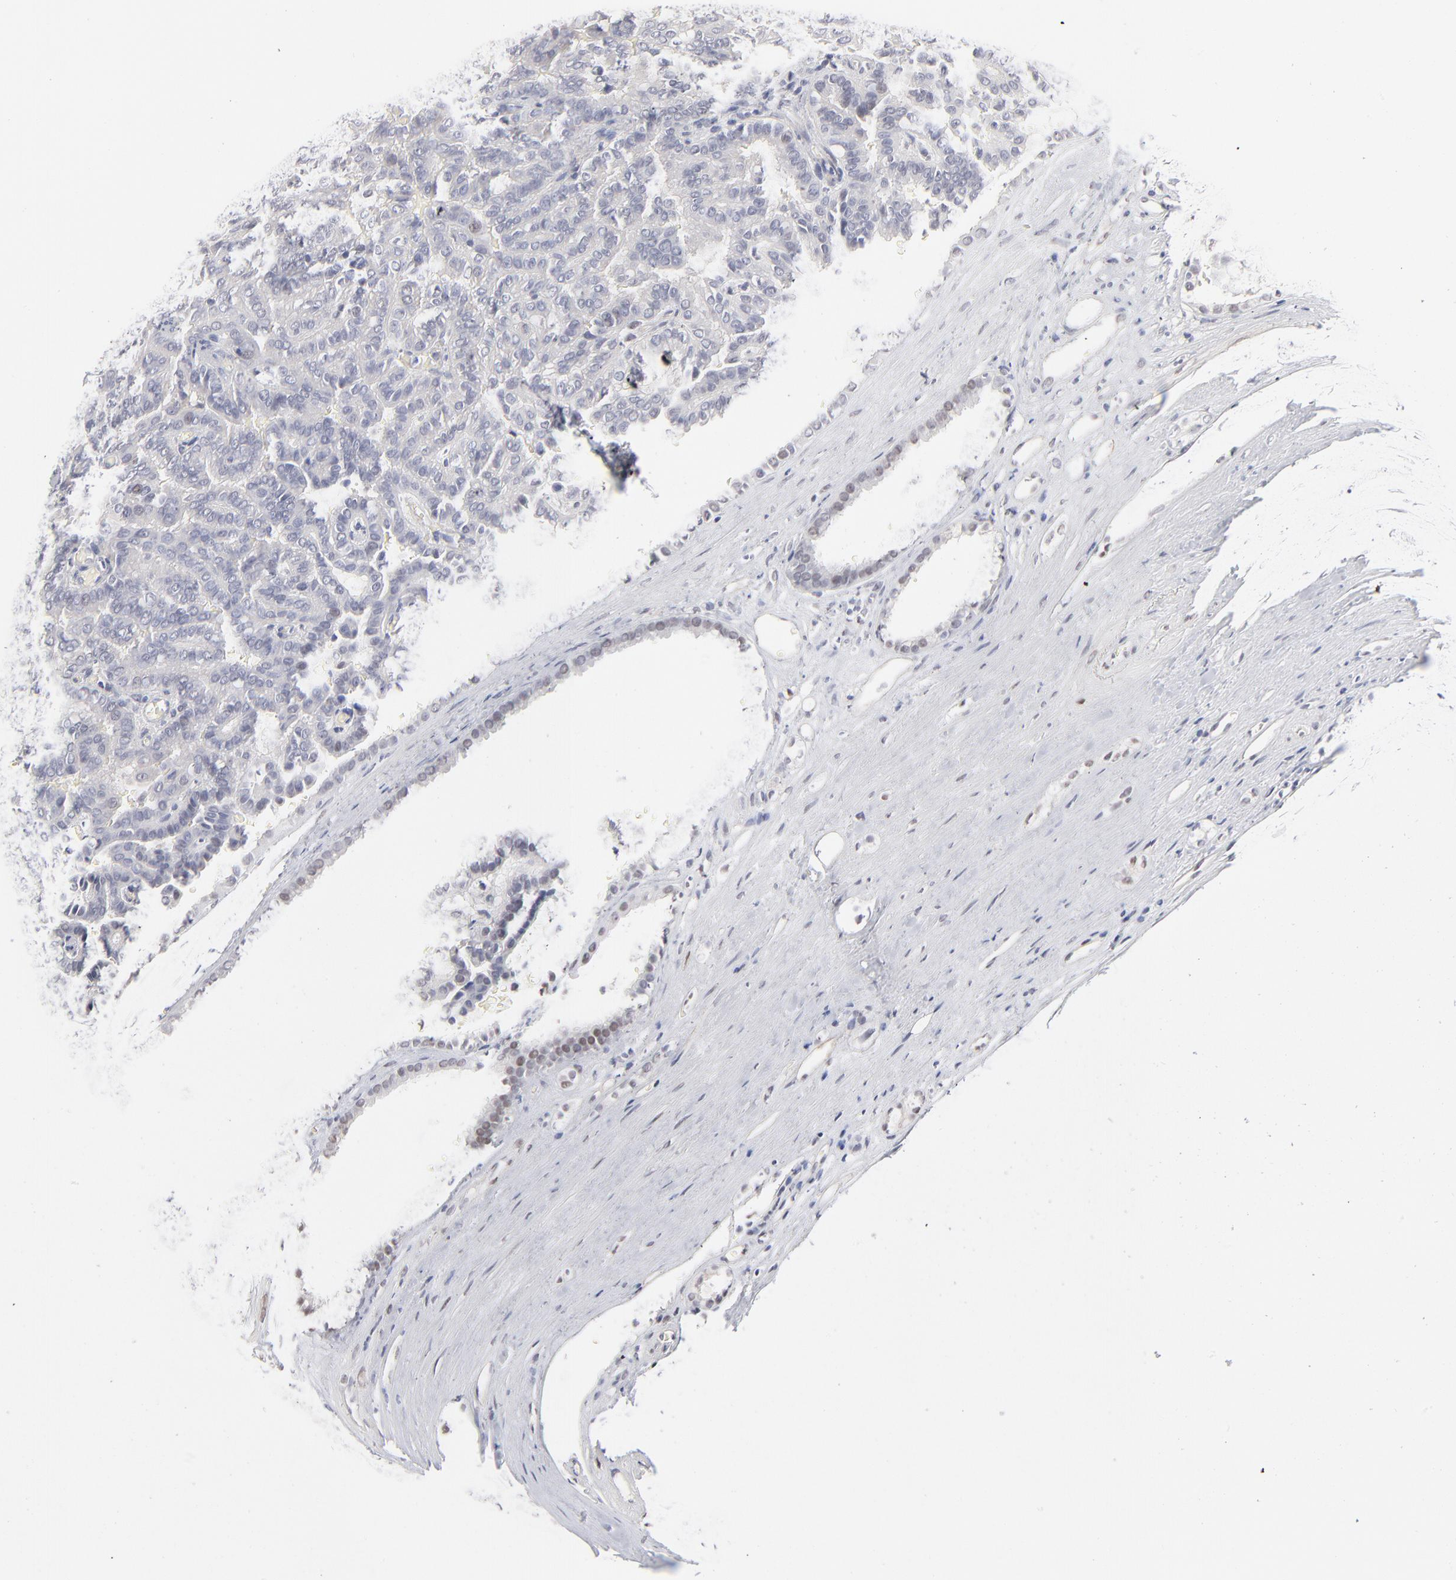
{"staining": {"intensity": "weak", "quantity": "<25%", "location": "nuclear"}, "tissue": "renal cancer", "cell_type": "Tumor cells", "image_type": "cancer", "snomed": [{"axis": "morphology", "description": "Adenocarcinoma, NOS"}, {"axis": "topography", "description": "Kidney"}], "caption": "Immunohistochemistry (IHC) of human renal adenocarcinoma exhibits no positivity in tumor cells. (DAB IHC, high magnification).", "gene": "RBM3", "patient": {"sex": "male", "age": 61}}